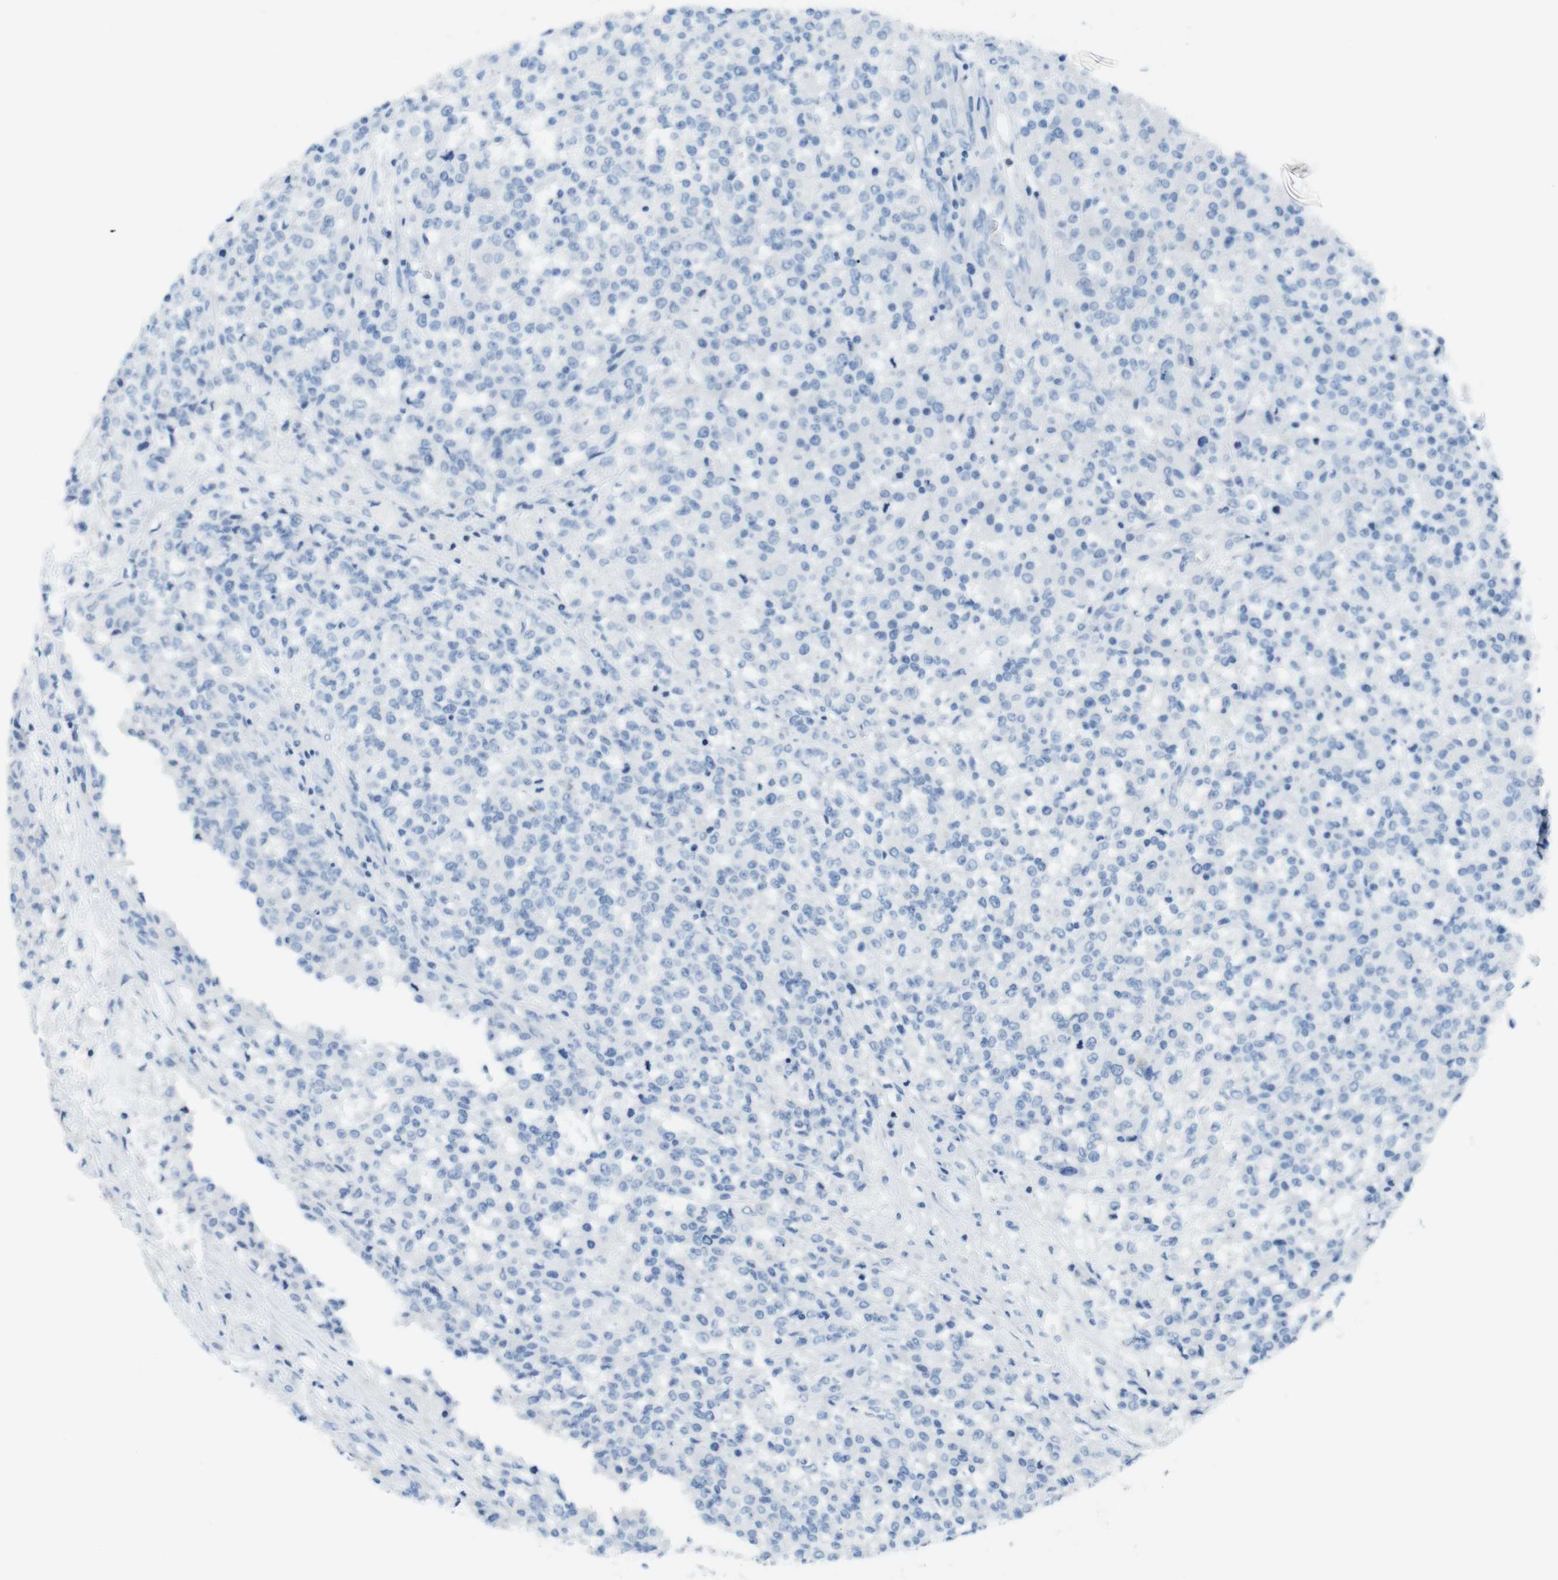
{"staining": {"intensity": "negative", "quantity": "none", "location": "none"}, "tissue": "testis cancer", "cell_type": "Tumor cells", "image_type": "cancer", "snomed": [{"axis": "morphology", "description": "Seminoma, NOS"}, {"axis": "topography", "description": "Testis"}], "caption": "Immunohistochemical staining of human seminoma (testis) shows no significant positivity in tumor cells.", "gene": "ASIC5", "patient": {"sex": "male", "age": 59}}